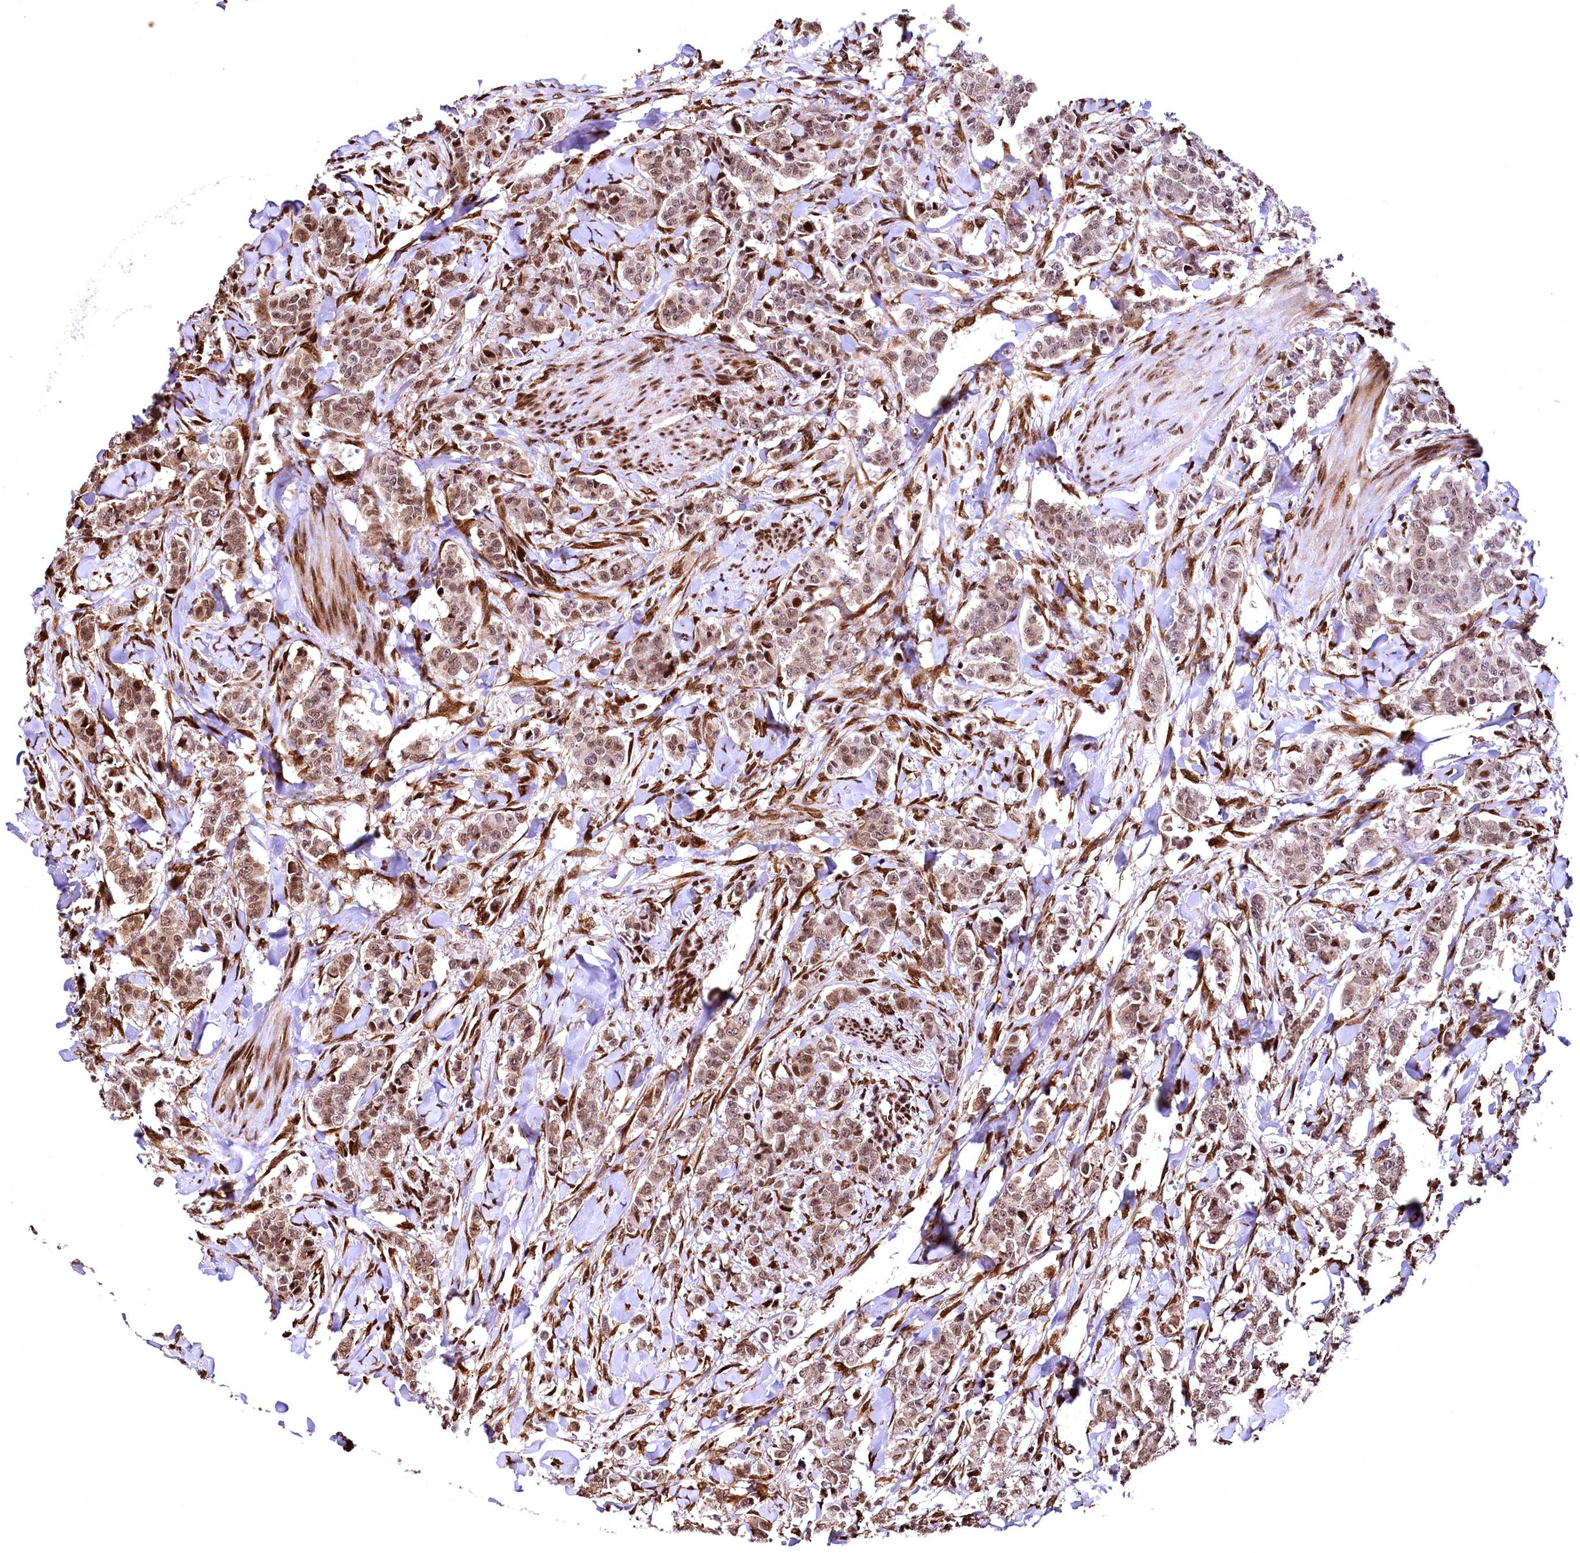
{"staining": {"intensity": "moderate", "quantity": ">75%", "location": "cytoplasmic/membranous,nuclear"}, "tissue": "breast cancer", "cell_type": "Tumor cells", "image_type": "cancer", "snomed": [{"axis": "morphology", "description": "Duct carcinoma"}, {"axis": "topography", "description": "Breast"}], "caption": "Breast cancer stained with IHC exhibits moderate cytoplasmic/membranous and nuclear positivity in approximately >75% of tumor cells. (IHC, brightfield microscopy, high magnification).", "gene": "PDS5B", "patient": {"sex": "female", "age": 40}}